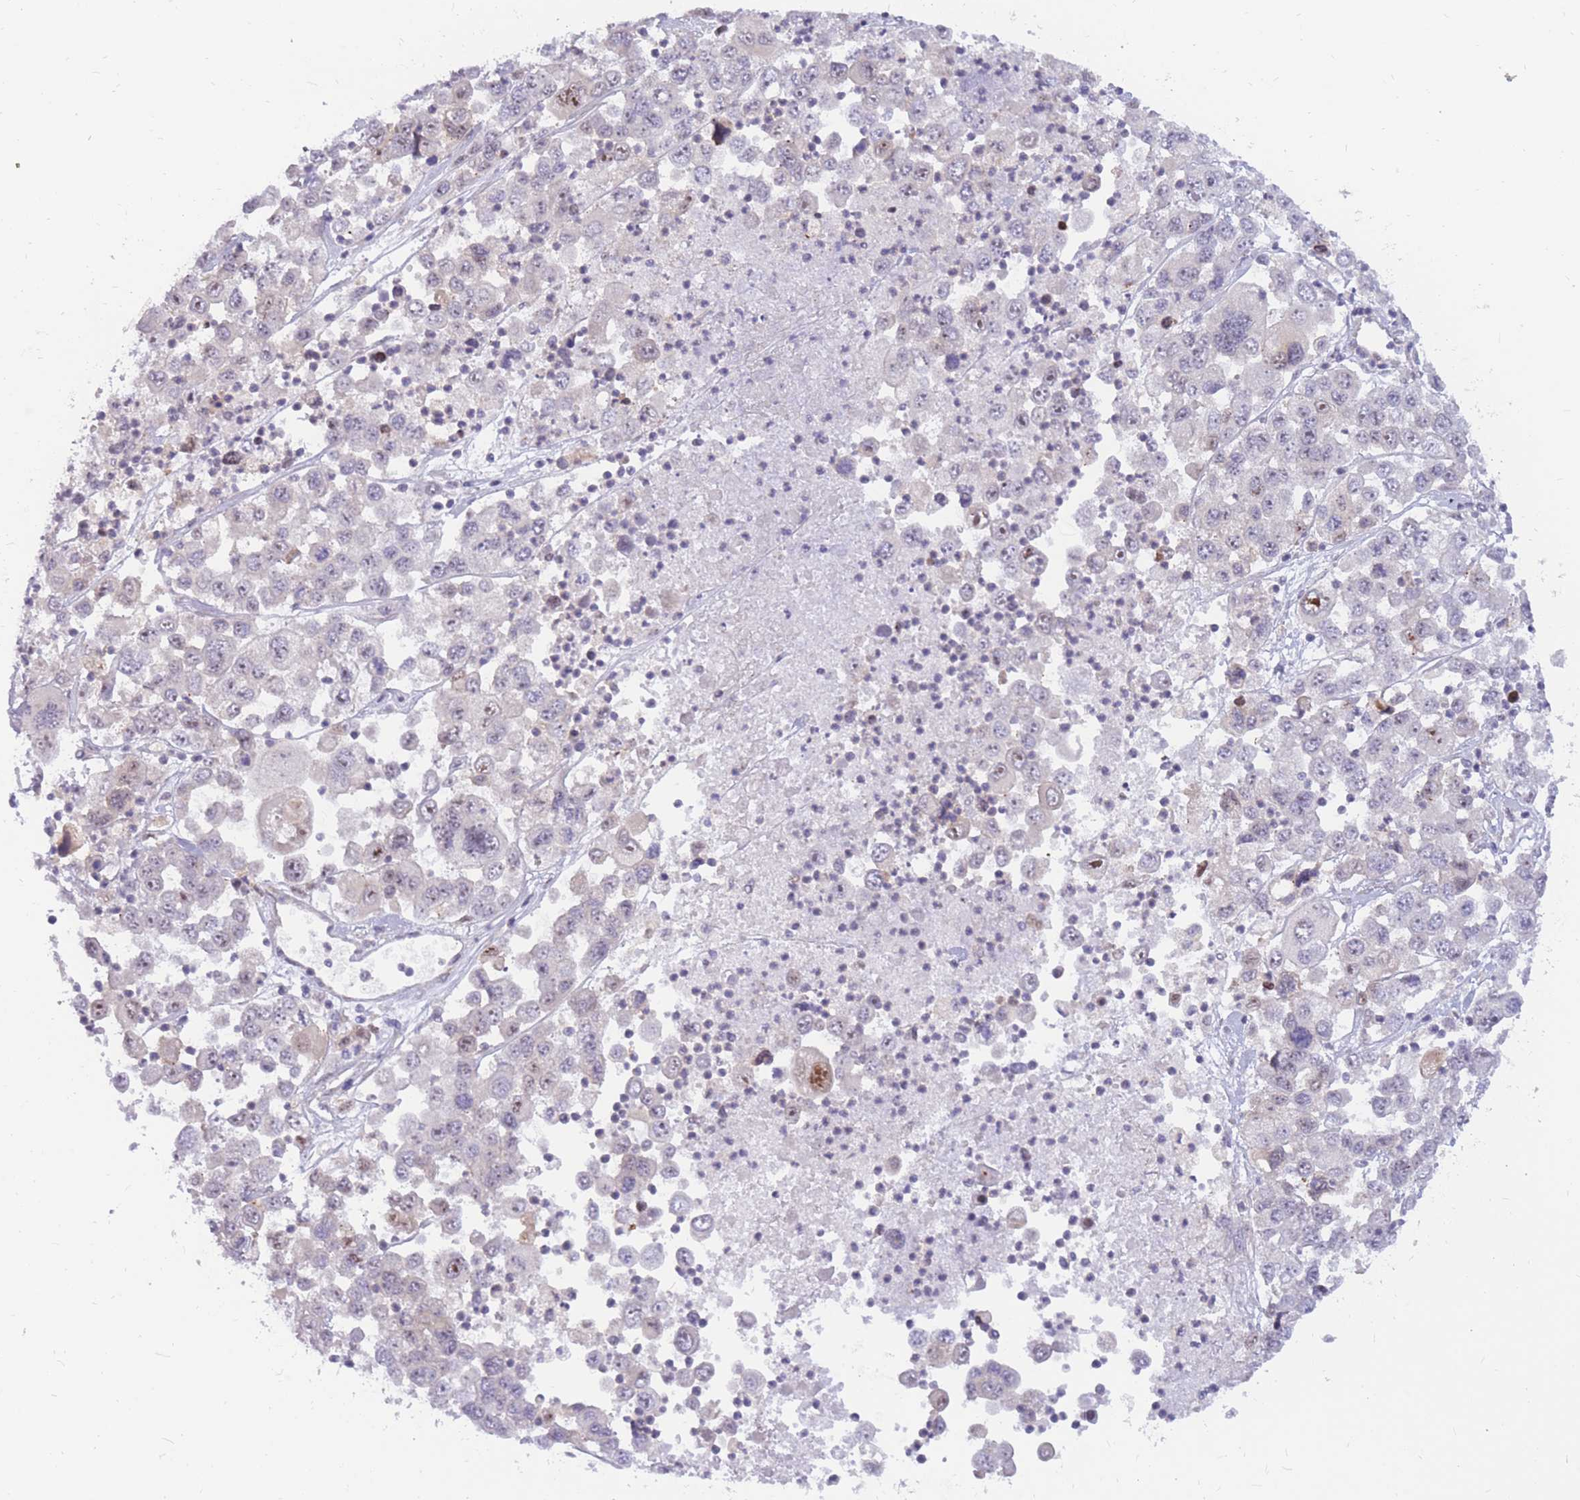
{"staining": {"intensity": "weak", "quantity": "25%-75%", "location": "nuclear"}, "tissue": "melanoma", "cell_type": "Tumor cells", "image_type": "cancer", "snomed": [{"axis": "morphology", "description": "Malignant melanoma, Metastatic site"}, {"axis": "topography", "description": "Lymph node"}], "caption": "Tumor cells reveal weak nuclear staining in about 25%-75% of cells in malignant melanoma (metastatic site).", "gene": "ERICH6B", "patient": {"sex": "female", "age": 54}}